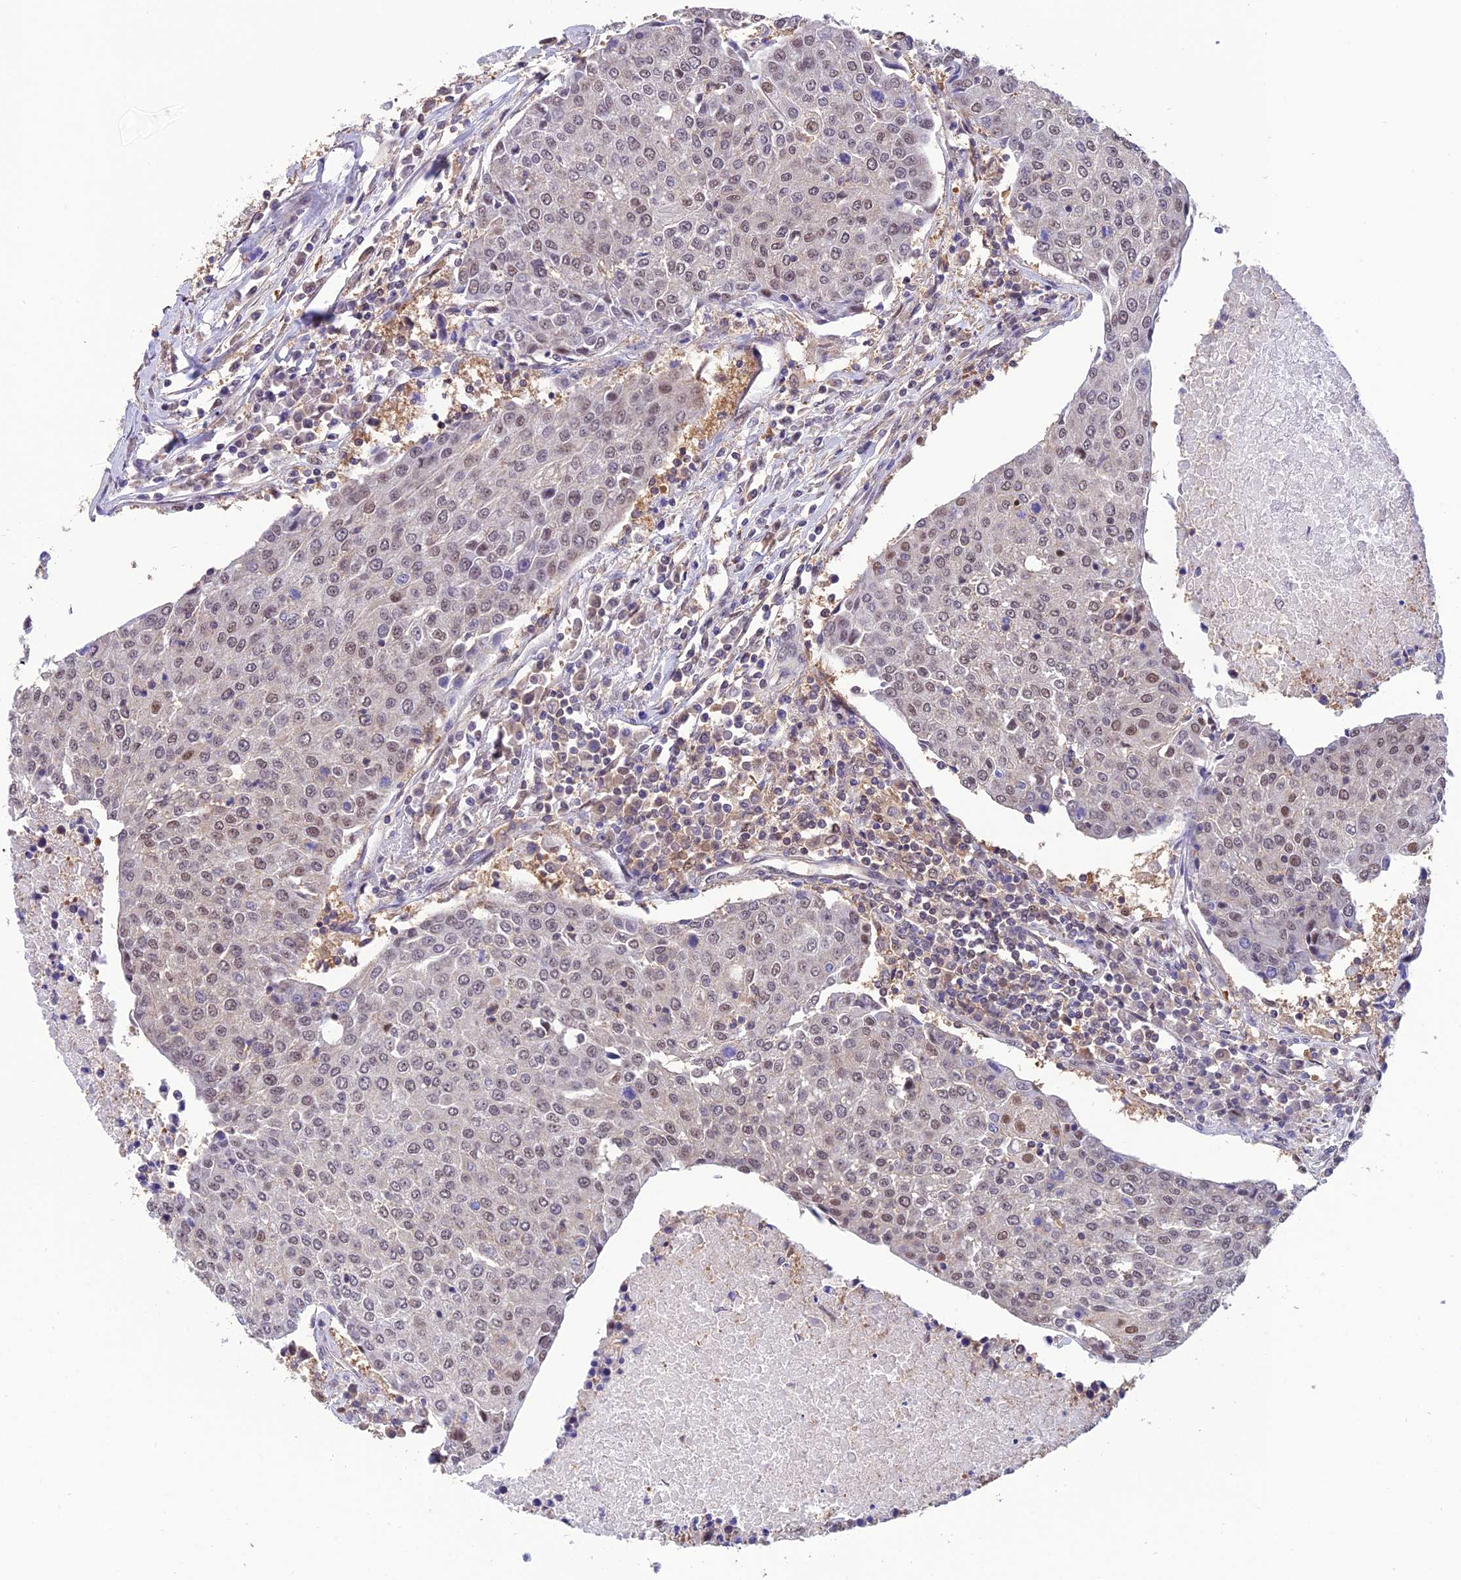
{"staining": {"intensity": "weak", "quantity": "<25%", "location": "nuclear"}, "tissue": "urothelial cancer", "cell_type": "Tumor cells", "image_type": "cancer", "snomed": [{"axis": "morphology", "description": "Urothelial carcinoma, High grade"}, {"axis": "topography", "description": "Urinary bladder"}], "caption": "Tumor cells are negative for brown protein staining in urothelial cancer. (DAB (3,3'-diaminobenzidine) immunohistochemistry (IHC), high magnification).", "gene": "PSMB3", "patient": {"sex": "female", "age": 85}}